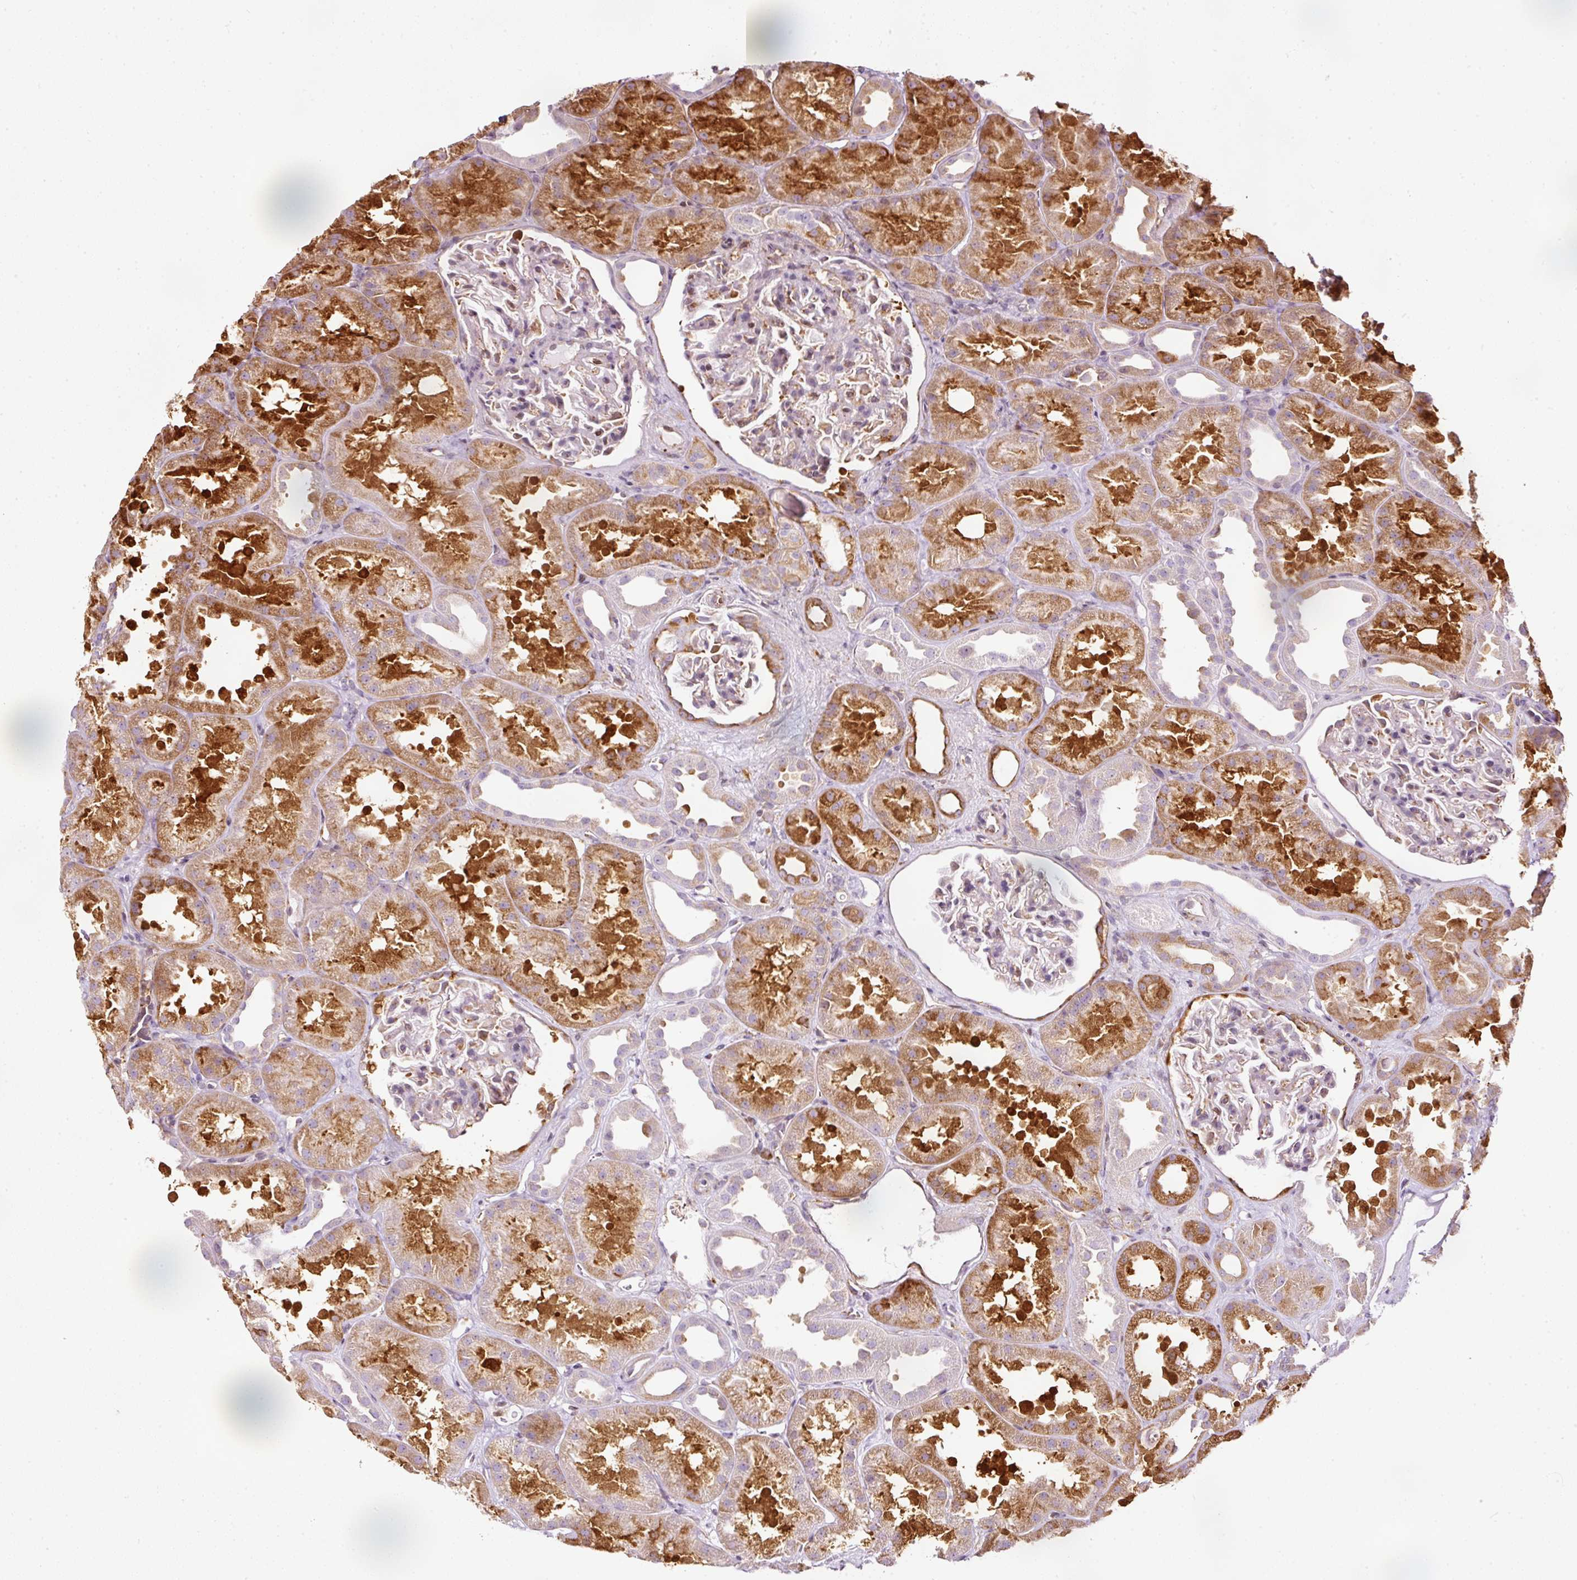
{"staining": {"intensity": "weak", "quantity": "<25%", "location": "cytoplasmic/membranous"}, "tissue": "kidney", "cell_type": "Cells in glomeruli", "image_type": "normal", "snomed": [{"axis": "morphology", "description": "Normal tissue, NOS"}, {"axis": "topography", "description": "Kidney"}], "caption": "IHC micrograph of unremarkable human kidney stained for a protein (brown), which exhibits no expression in cells in glomeruli. (DAB (3,3'-diaminobenzidine) immunohistochemistry, high magnification).", "gene": "SCNM1", "patient": {"sex": "male", "age": 61}}